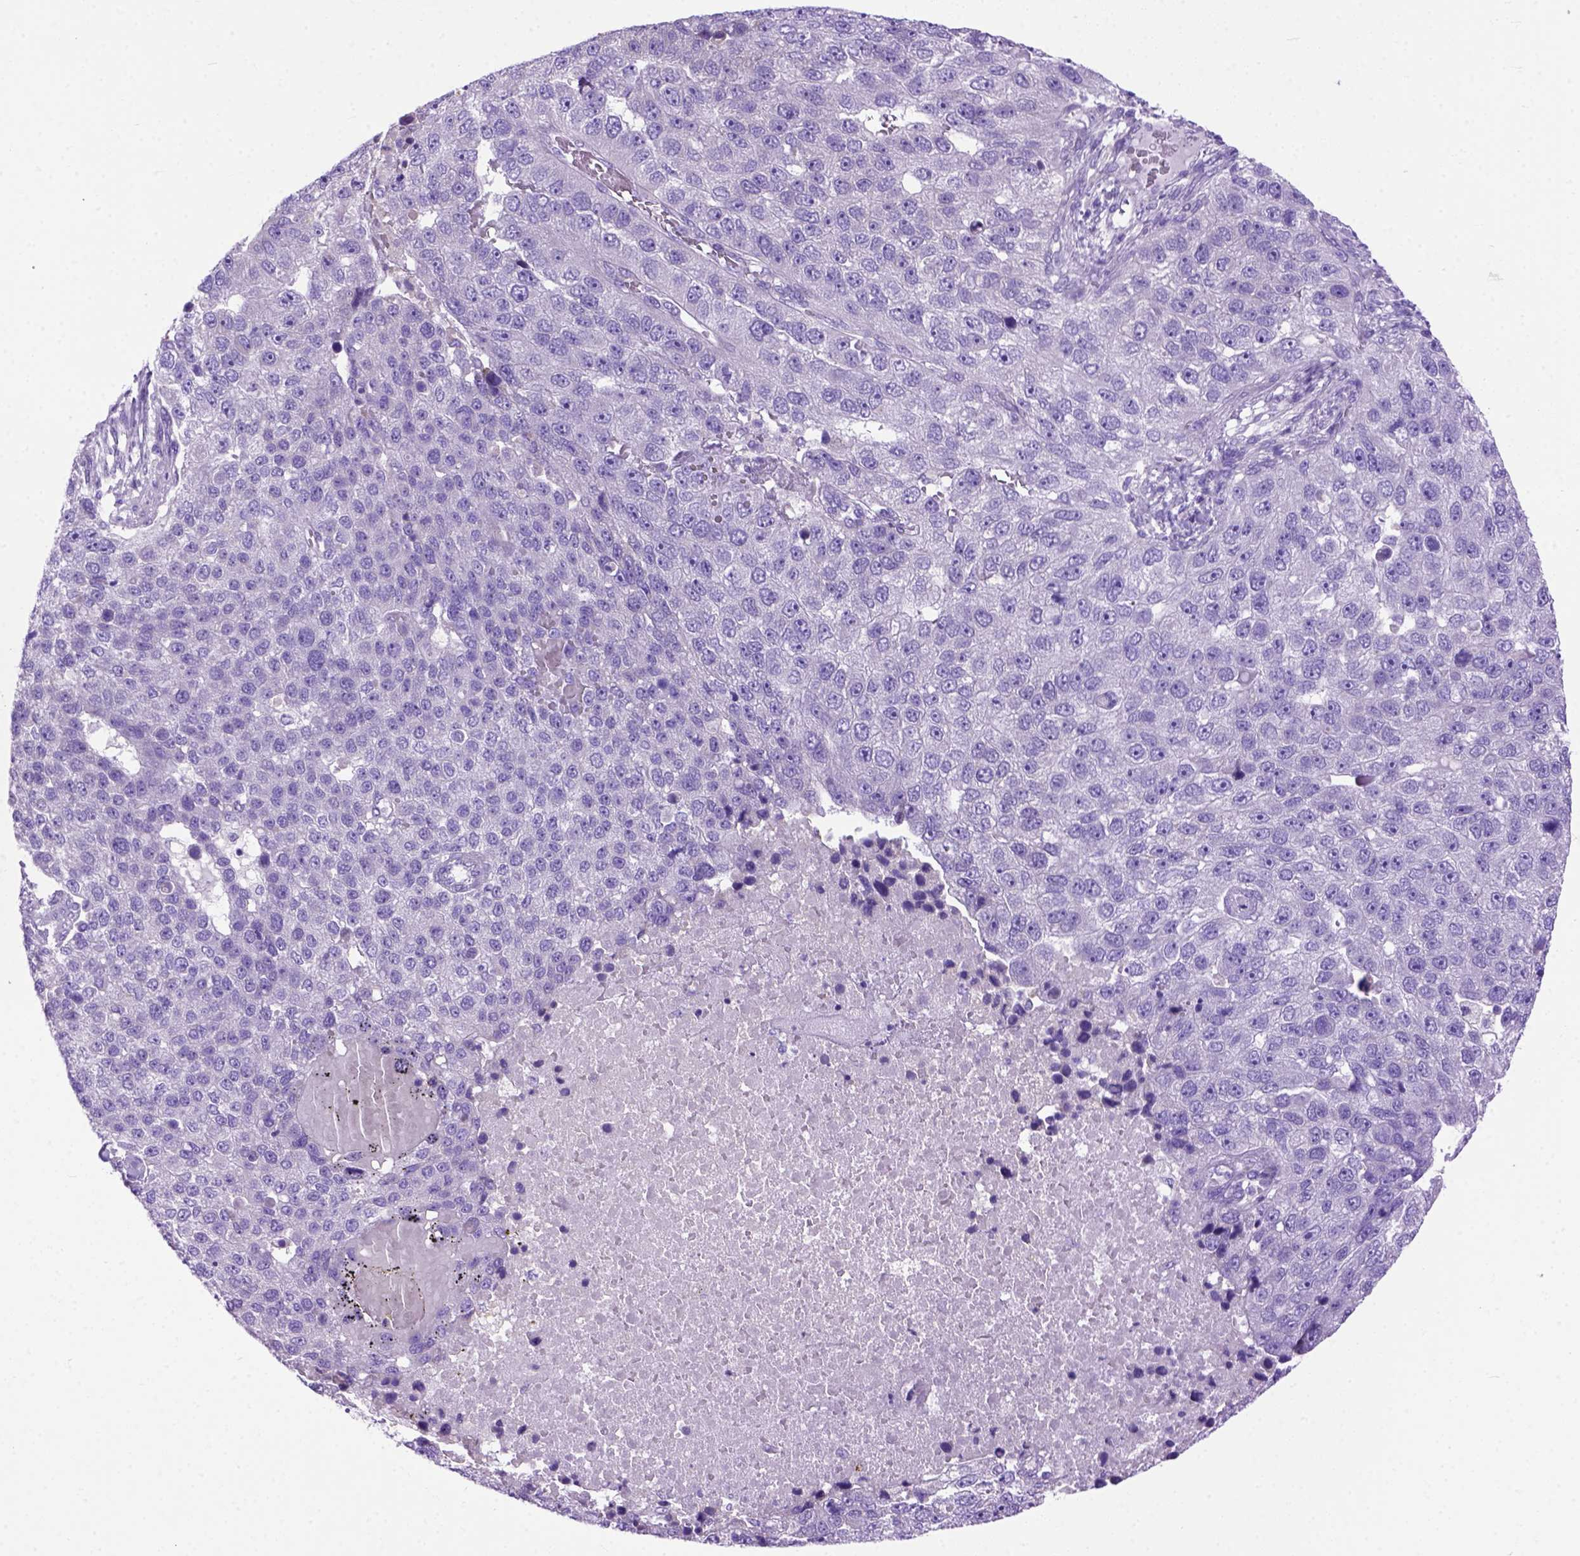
{"staining": {"intensity": "negative", "quantity": "none", "location": "none"}, "tissue": "pancreatic cancer", "cell_type": "Tumor cells", "image_type": "cancer", "snomed": [{"axis": "morphology", "description": "Adenocarcinoma, NOS"}, {"axis": "topography", "description": "Pancreas"}], "caption": "Tumor cells show no significant protein positivity in pancreatic cancer (adenocarcinoma).", "gene": "ODAD3", "patient": {"sex": "female", "age": 61}}